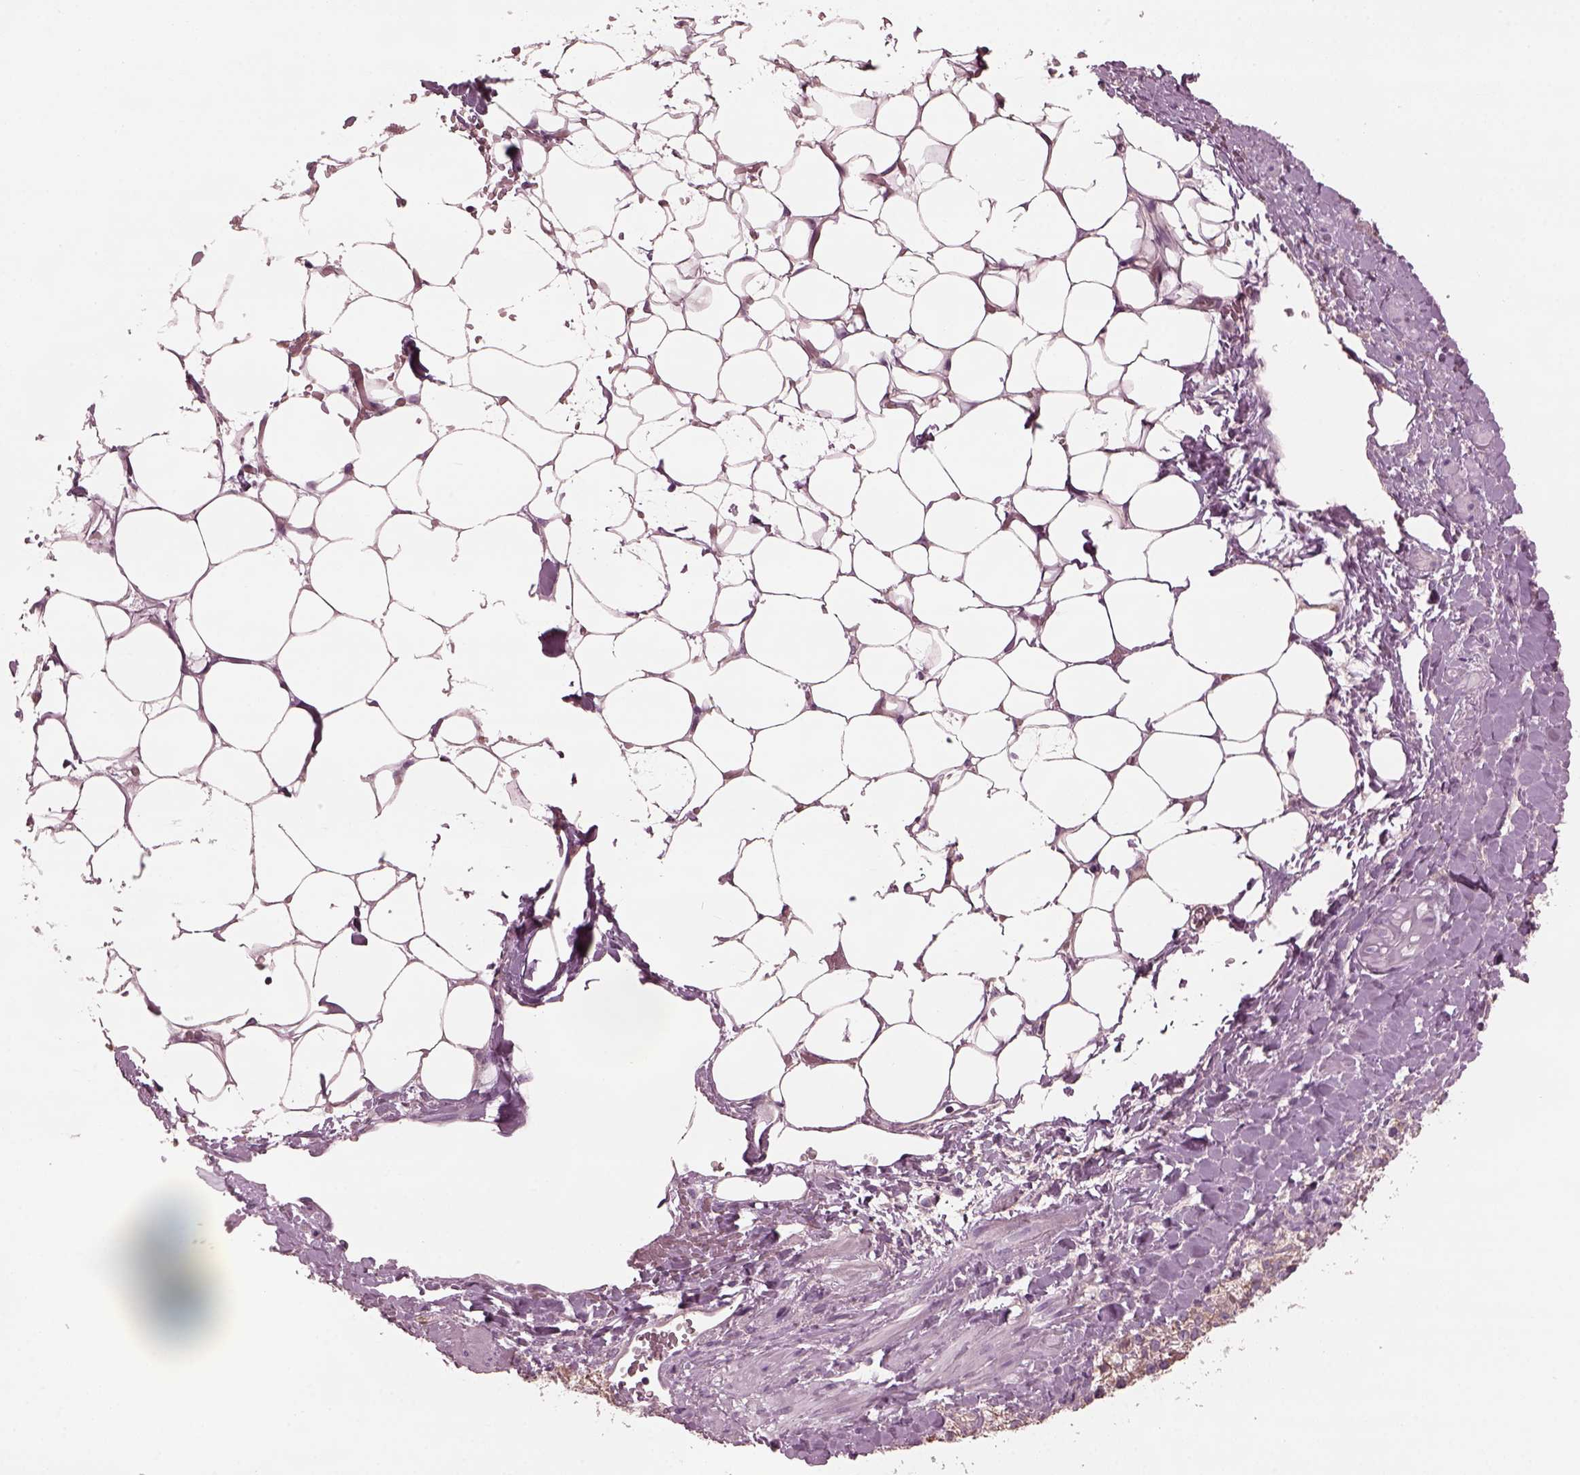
{"staining": {"intensity": "moderate", "quantity": ">75%", "location": "cytoplasmic/membranous"}, "tissue": "adrenal gland", "cell_type": "Glandular cells", "image_type": "normal", "snomed": [{"axis": "morphology", "description": "Normal tissue, NOS"}, {"axis": "topography", "description": "Adrenal gland"}], "caption": "Protein expression analysis of unremarkable adrenal gland displays moderate cytoplasmic/membranous positivity in about >75% of glandular cells.", "gene": "ODAD1", "patient": {"sex": "male", "age": 53}}